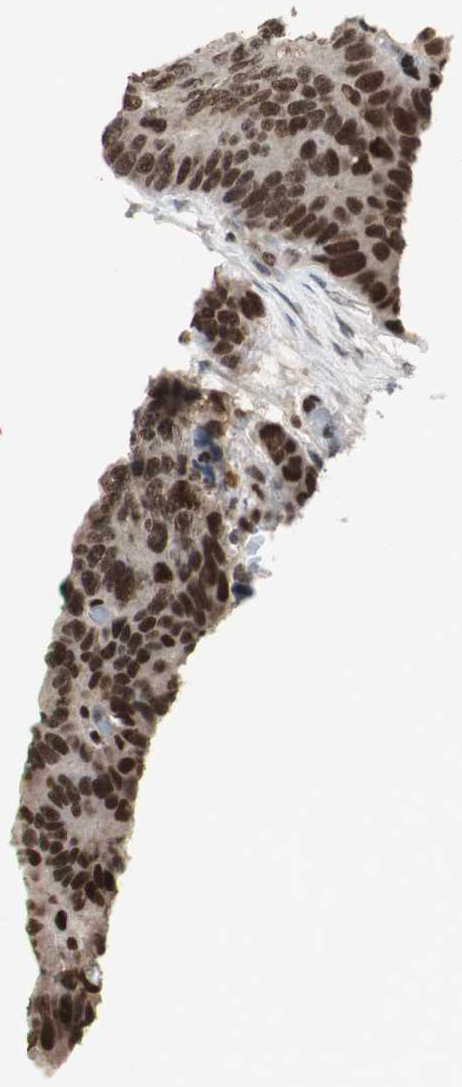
{"staining": {"intensity": "strong", "quantity": ">75%", "location": "nuclear"}, "tissue": "colorectal cancer", "cell_type": "Tumor cells", "image_type": "cancer", "snomed": [{"axis": "morphology", "description": "Adenocarcinoma, NOS"}, {"axis": "topography", "description": "Colon"}], "caption": "Strong nuclear staining is seen in about >75% of tumor cells in colorectal adenocarcinoma.", "gene": "FEN1", "patient": {"sex": "female", "age": 86}}